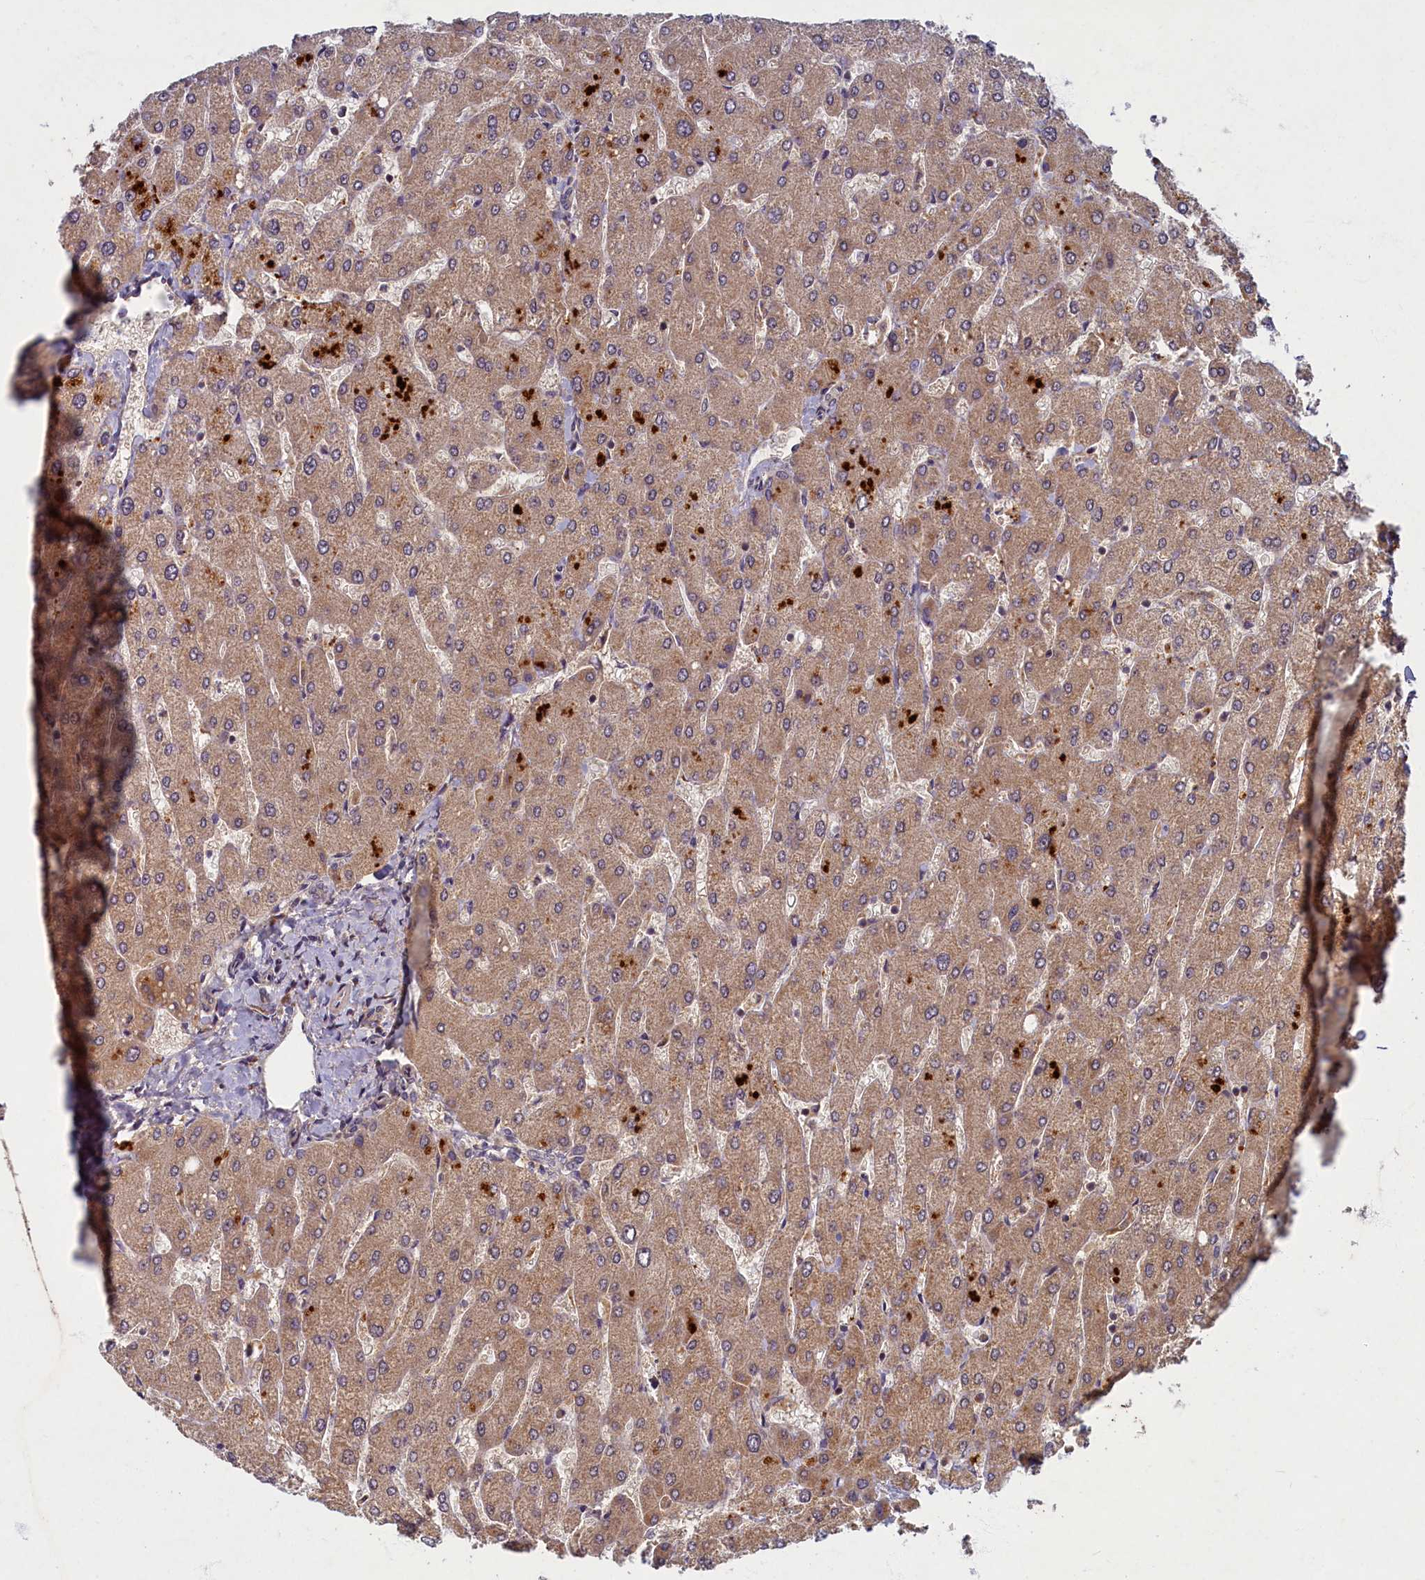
{"staining": {"intensity": "weak", "quantity": ">75%", "location": "cytoplasmic/membranous"}, "tissue": "liver", "cell_type": "Cholangiocytes", "image_type": "normal", "snomed": [{"axis": "morphology", "description": "Normal tissue, NOS"}, {"axis": "topography", "description": "Liver"}], "caption": "Weak cytoplasmic/membranous positivity is appreciated in approximately >75% of cholangiocytes in unremarkable liver.", "gene": "BICD1", "patient": {"sex": "male", "age": 55}}